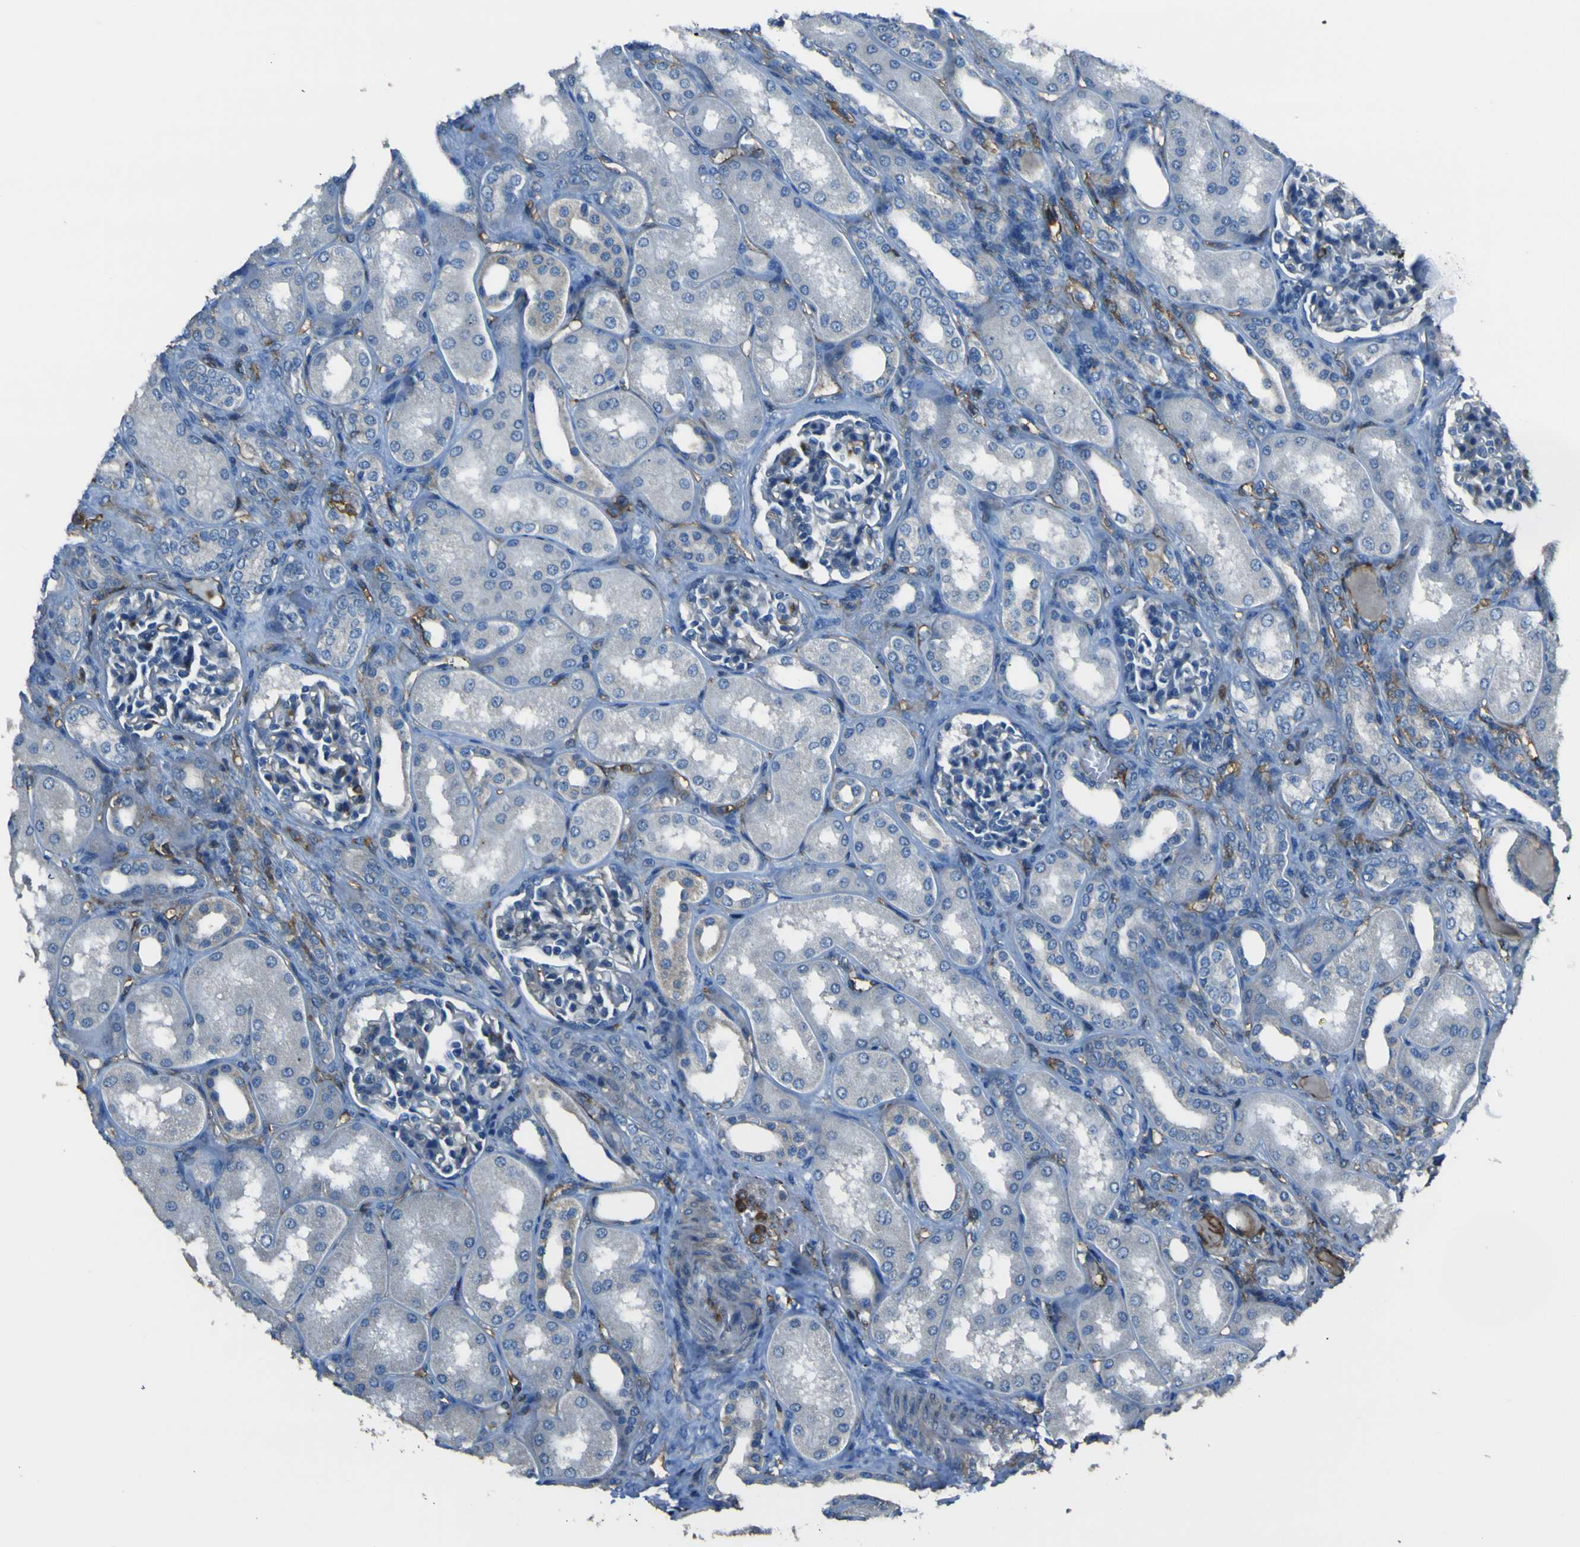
{"staining": {"intensity": "negative", "quantity": "none", "location": "none"}, "tissue": "kidney", "cell_type": "Cells in glomeruli", "image_type": "normal", "snomed": [{"axis": "morphology", "description": "Normal tissue, NOS"}, {"axis": "topography", "description": "Kidney"}], "caption": "The histopathology image exhibits no significant positivity in cells in glomeruli of kidney.", "gene": "LAIR1", "patient": {"sex": "male", "age": 7}}